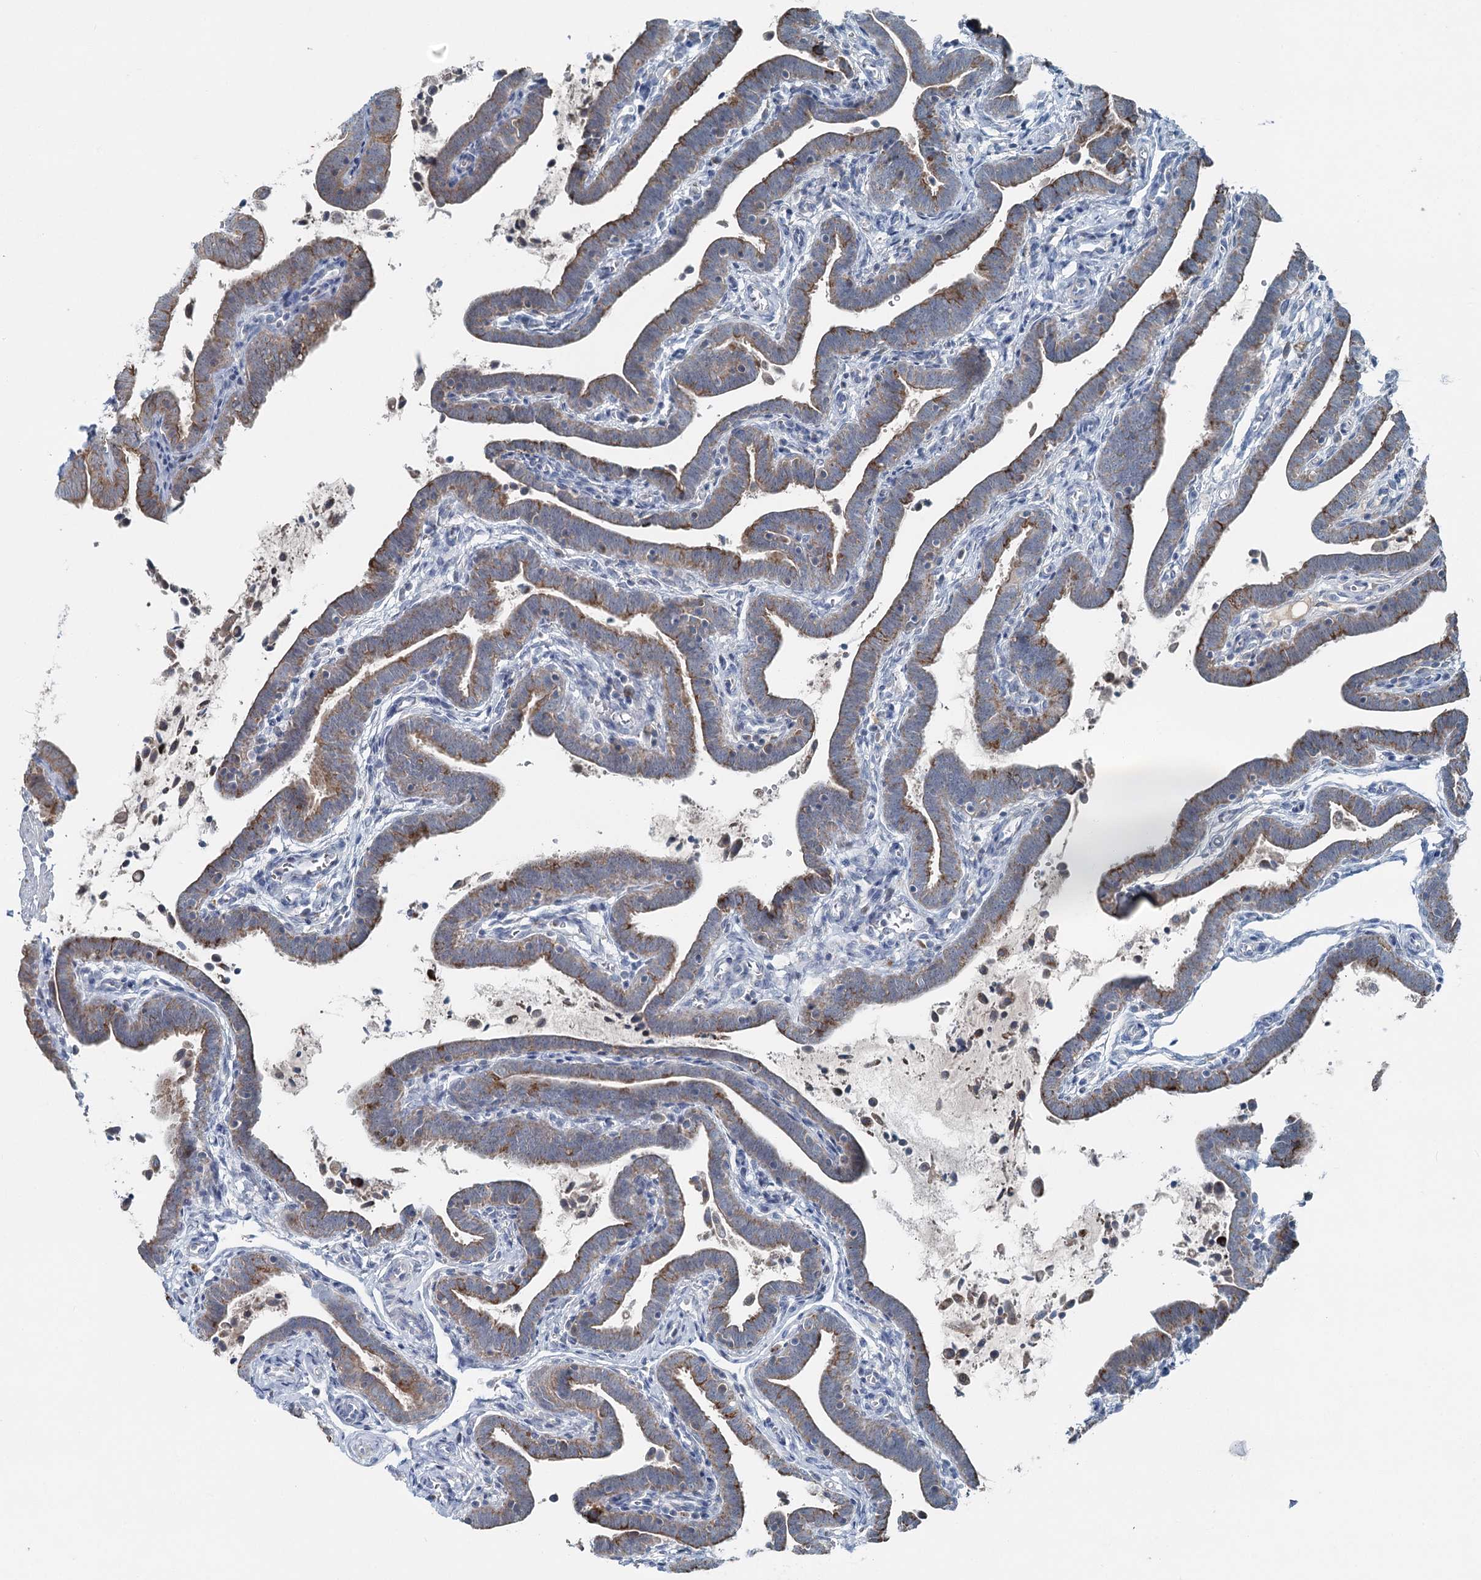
{"staining": {"intensity": "moderate", "quantity": ">75%", "location": "cytoplasmic/membranous"}, "tissue": "fallopian tube", "cell_type": "Glandular cells", "image_type": "normal", "snomed": [{"axis": "morphology", "description": "Normal tissue, NOS"}, {"axis": "topography", "description": "Fallopian tube"}], "caption": "IHC (DAB (3,3'-diaminobenzidine)) staining of benign fallopian tube displays moderate cytoplasmic/membranous protein positivity in approximately >75% of glandular cells. (DAB (3,3'-diaminobenzidine) IHC with brightfield microscopy, high magnification).", "gene": "CHCHD5", "patient": {"sex": "female", "age": 36}}